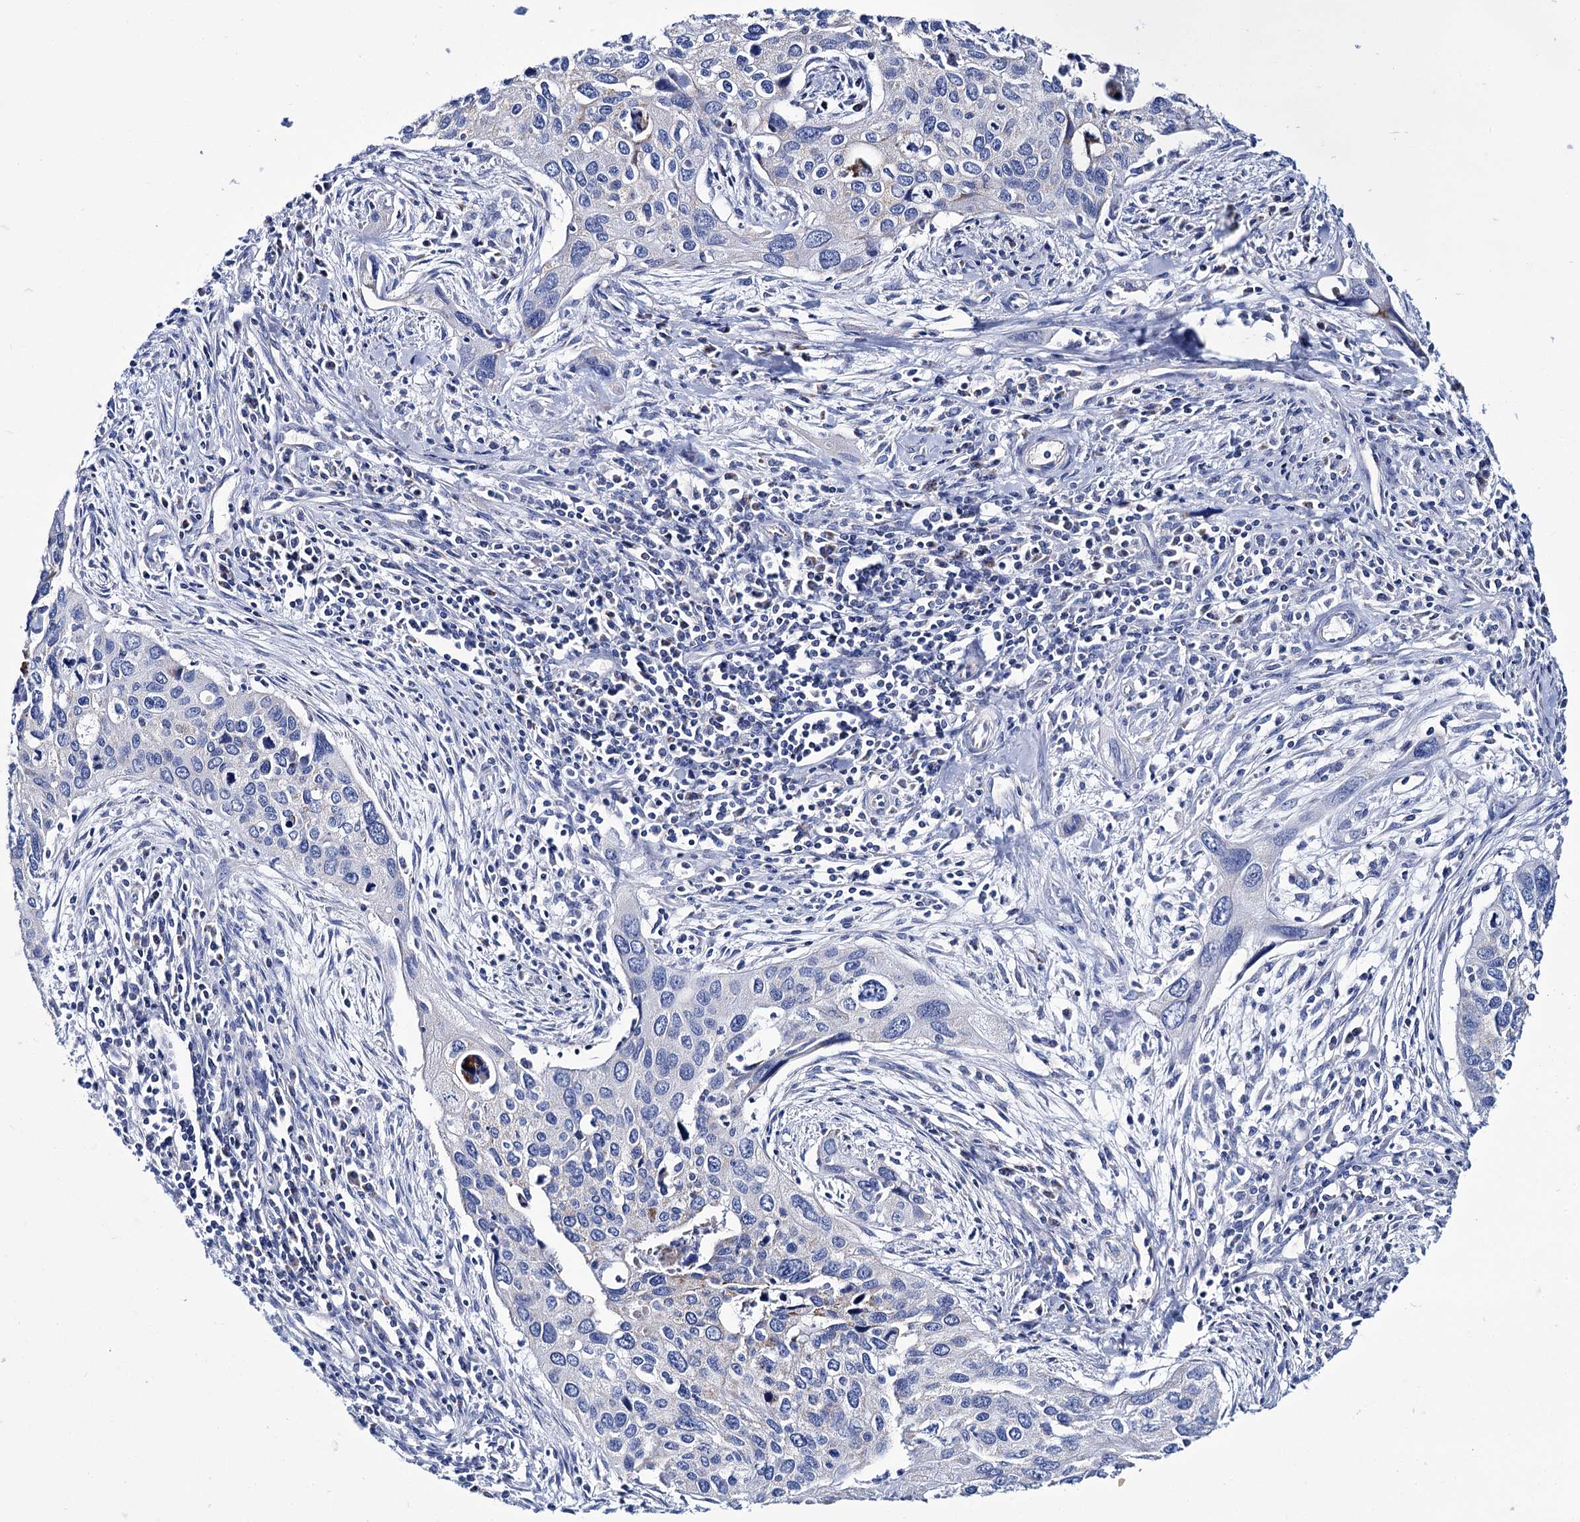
{"staining": {"intensity": "negative", "quantity": "none", "location": "none"}, "tissue": "cervical cancer", "cell_type": "Tumor cells", "image_type": "cancer", "snomed": [{"axis": "morphology", "description": "Squamous cell carcinoma, NOS"}, {"axis": "topography", "description": "Cervix"}], "caption": "Immunohistochemical staining of squamous cell carcinoma (cervical) reveals no significant positivity in tumor cells.", "gene": "UBASH3B", "patient": {"sex": "female", "age": 55}}